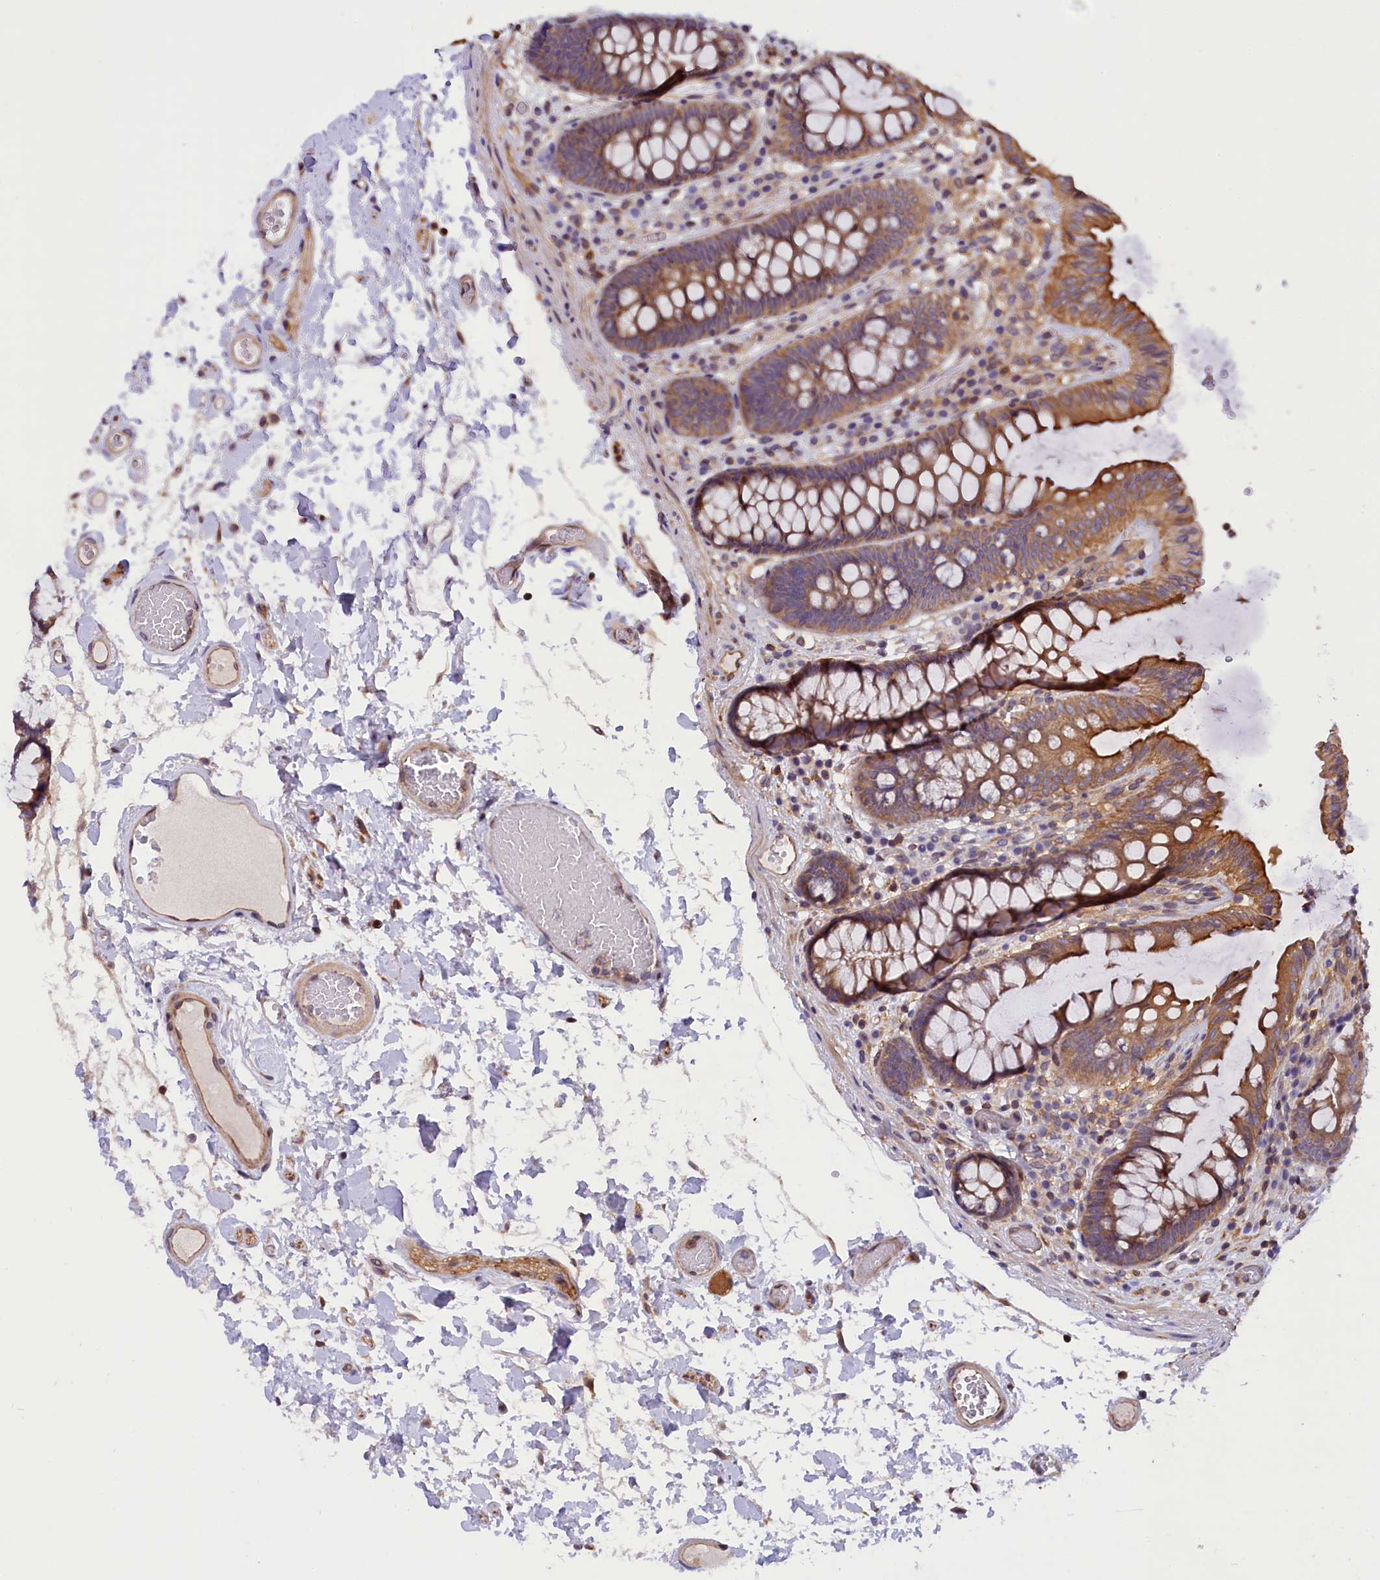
{"staining": {"intensity": "moderate", "quantity": ">75%", "location": "cytoplasmic/membranous"}, "tissue": "colon", "cell_type": "Endothelial cells", "image_type": "normal", "snomed": [{"axis": "morphology", "description": "Normal tissue, NOS"}, {"axis": "topography", "description": "Colon"}], "caption": "Immunohistochemistry (IHC) staining of unremarkable colon, which shows medium levels of moderate cytoplasmic/membranous expression in about >75% of endothelial cells indicating moderate cytoplasmic/membranous protein staining. The staining was performed using DAB (3,3'-diaminobenzidine) (brown) for protein detection and nuclei were counterstained in hematoxylin (blue).", "gene": "TBCB", "patient": {"sex": "male", "age": 84}}